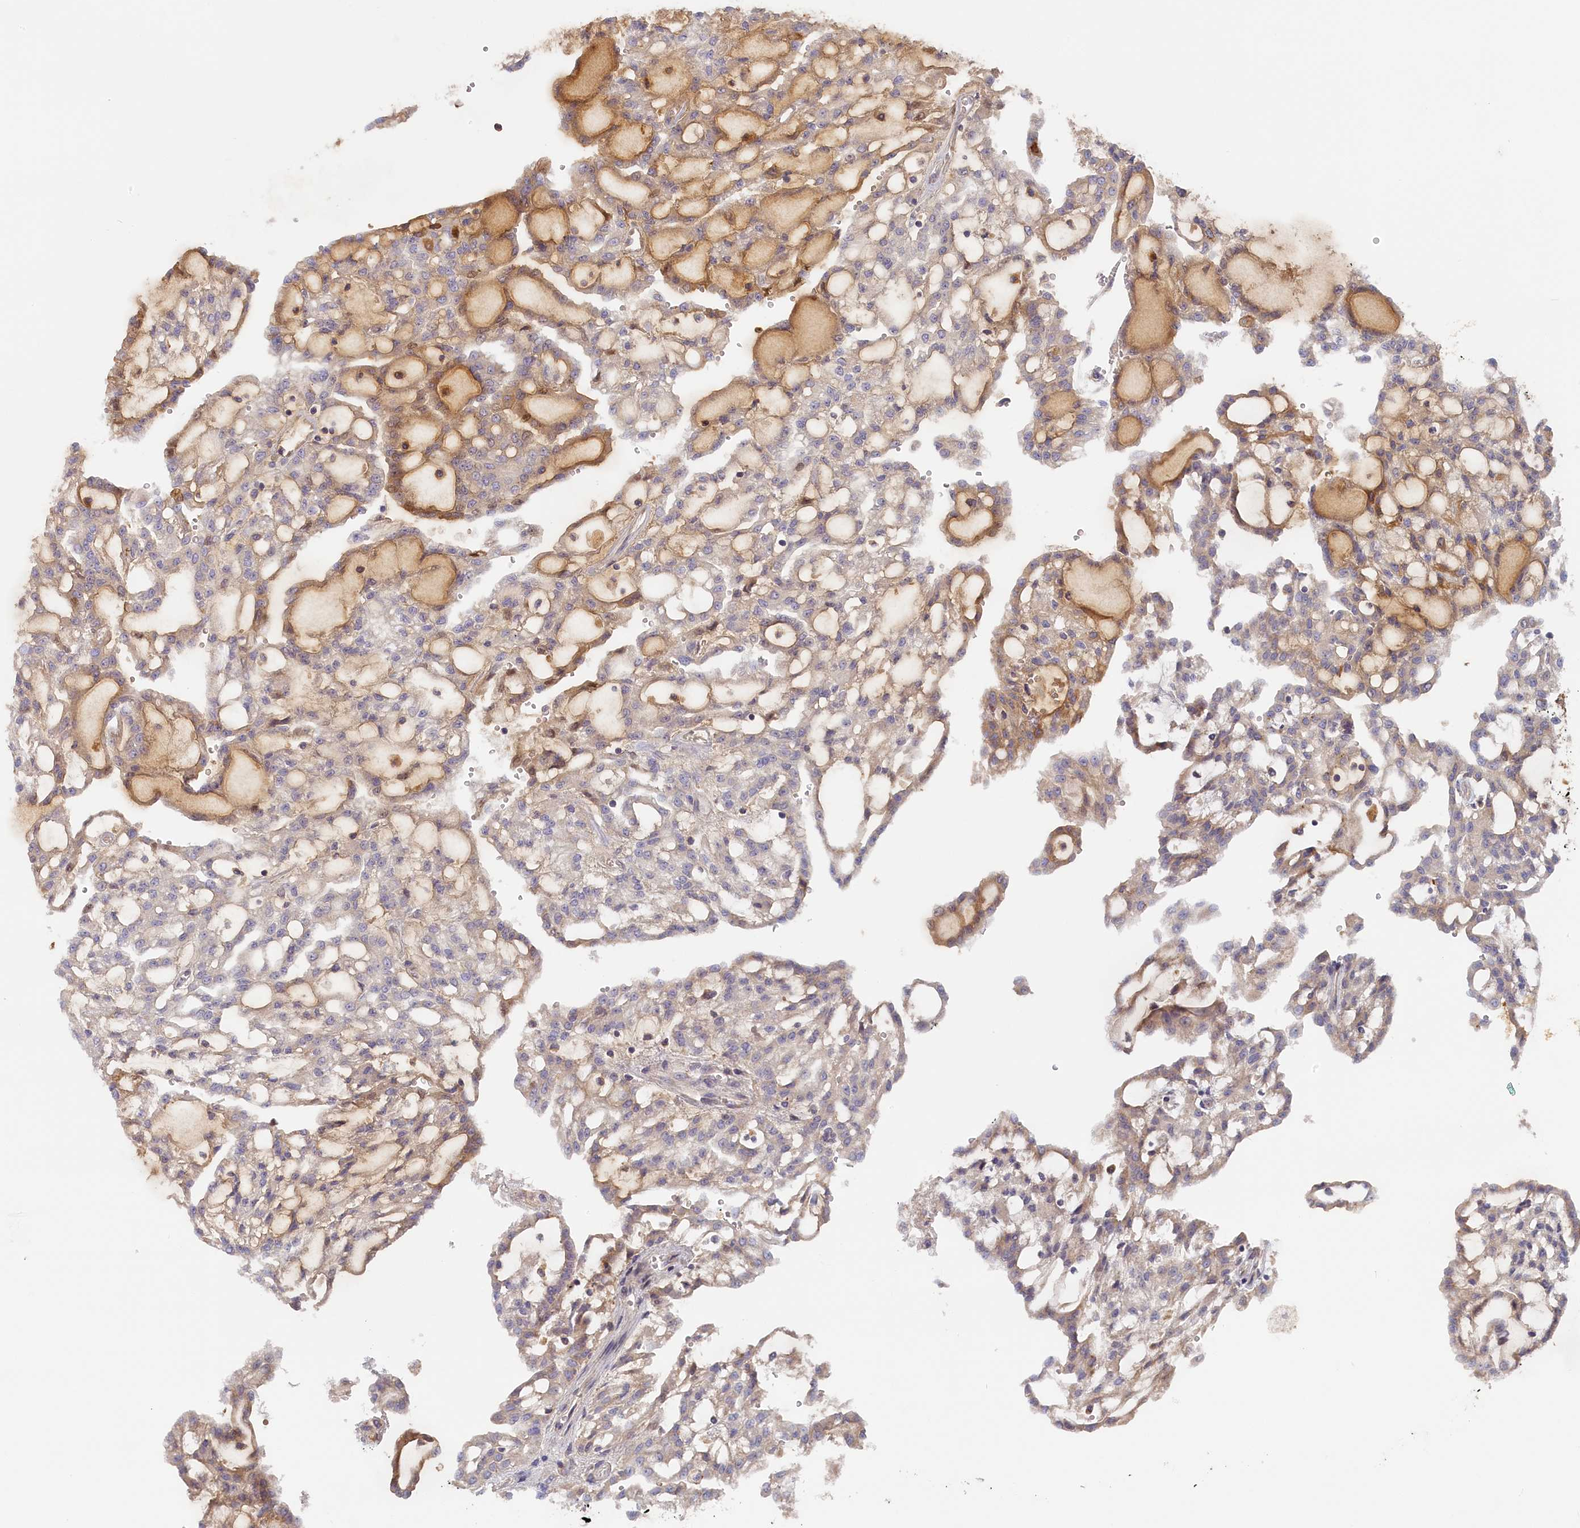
{"staining": {"intensity": "weak", "quantity": "<25%", "location": "cytoplasmic/membranous"}, "tissue": "renal cancer", "cell_type": "Tumor cells", "image_type": "cancer", "snomed": [{"axis": "morphology", "description": "Adenocarcinoma, NOS"}, {"axis": "topography", "description": "Kidney"}], "caption": "Tumor cells are negative for protein expression in human renal cancer.", "gene": "STX16", "patient": {"sex": "male", "age": 63}}